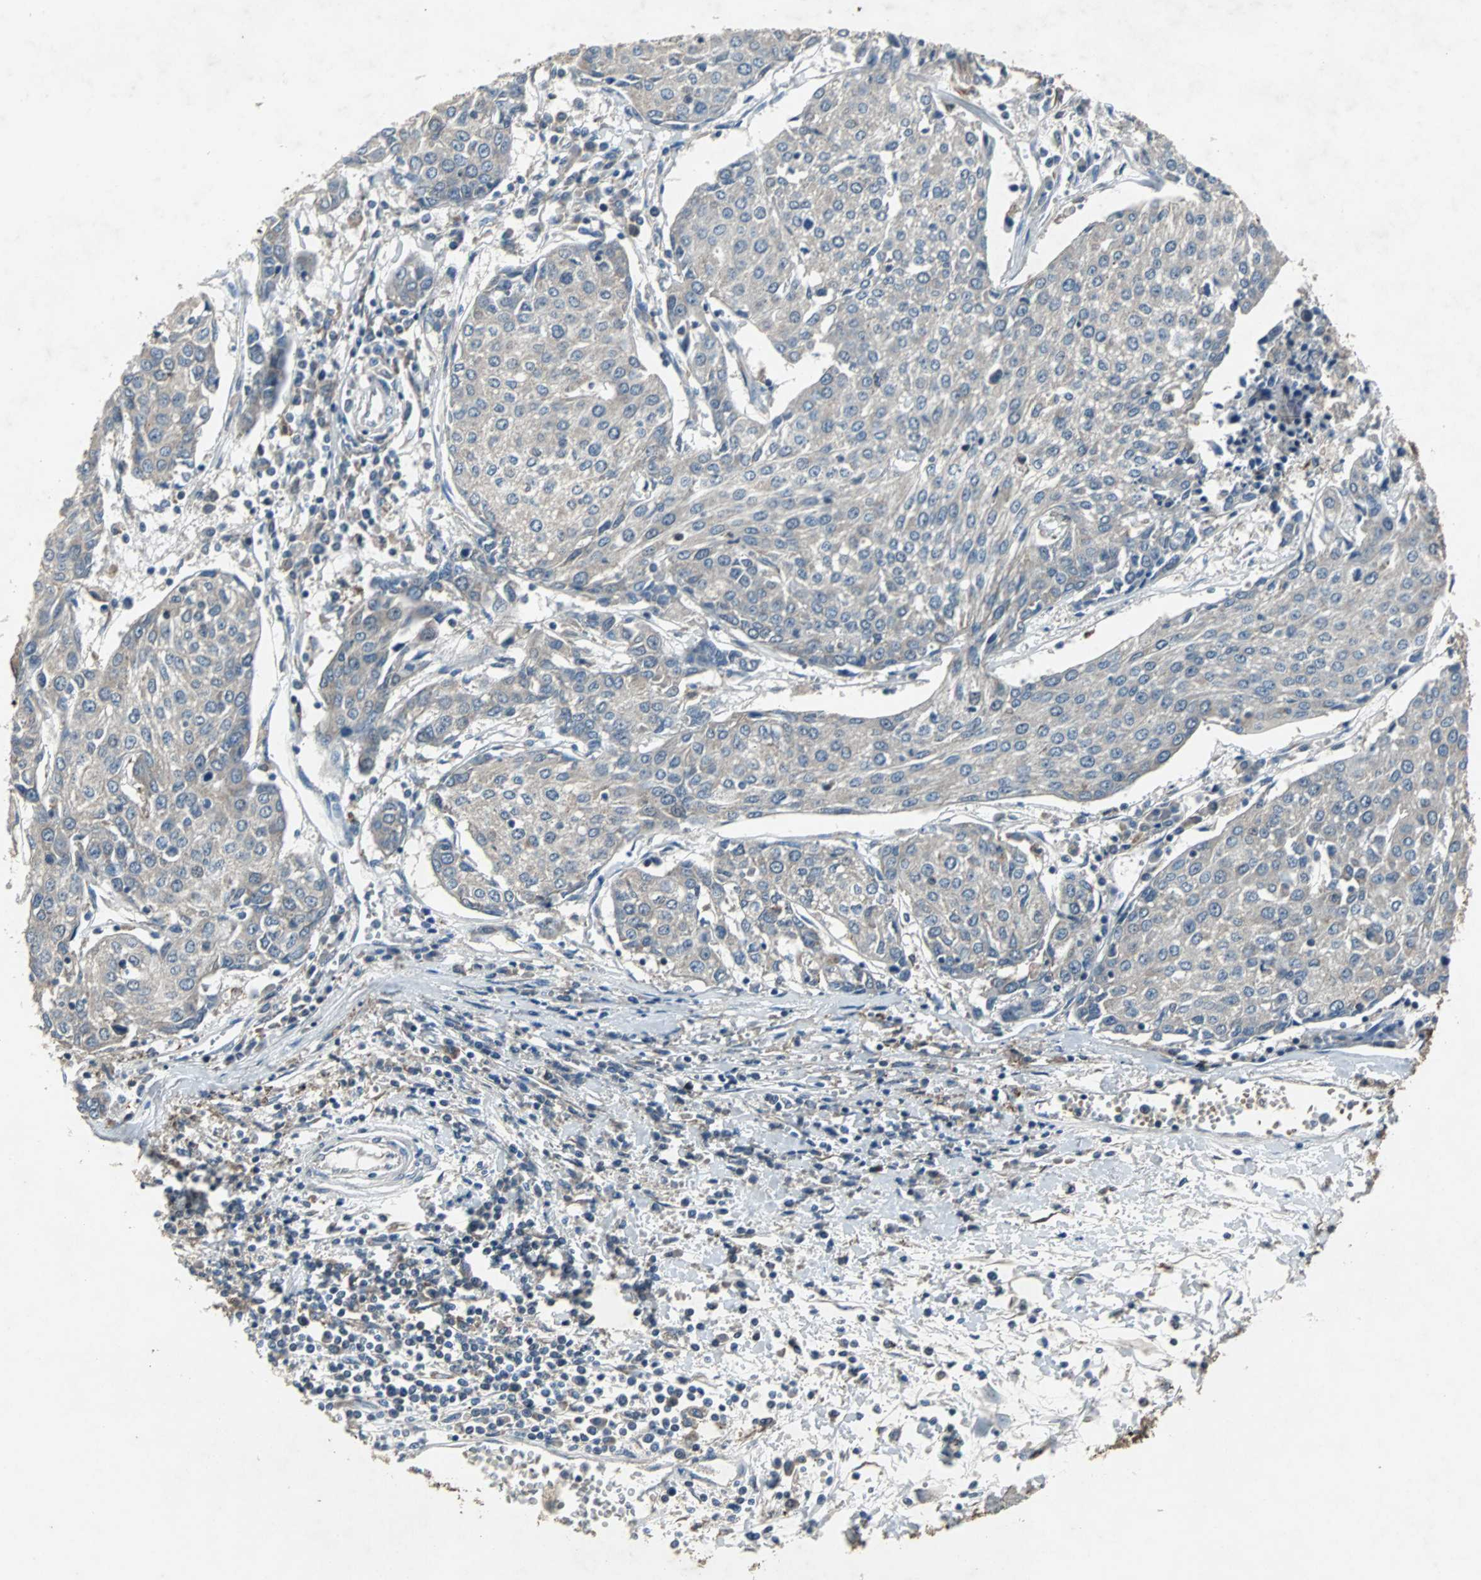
{"staining": {"intensity": "weak", "quantity": "25%-75%", "location": "cytoplasmic/membranous"}, "tissue": "urothelial cancer", "cell_type": "Tumor cells", "image_type": "cancer", "snomed": [{"axis": "morphology", "description": "Urothelial carcinoma, High grade"}, {"axis": "topography", "description": "Urinary bladder"}], "caption": "Immunohistochemistry (IHC) image of urothelial cancer stained for a protein (brown), which reveals low levels of weak cytoplasmic/membranous expression in about 25%-75% of tumor cells.", "gene": "SOS1", "patient": {"sex": "female", "age": 85}}